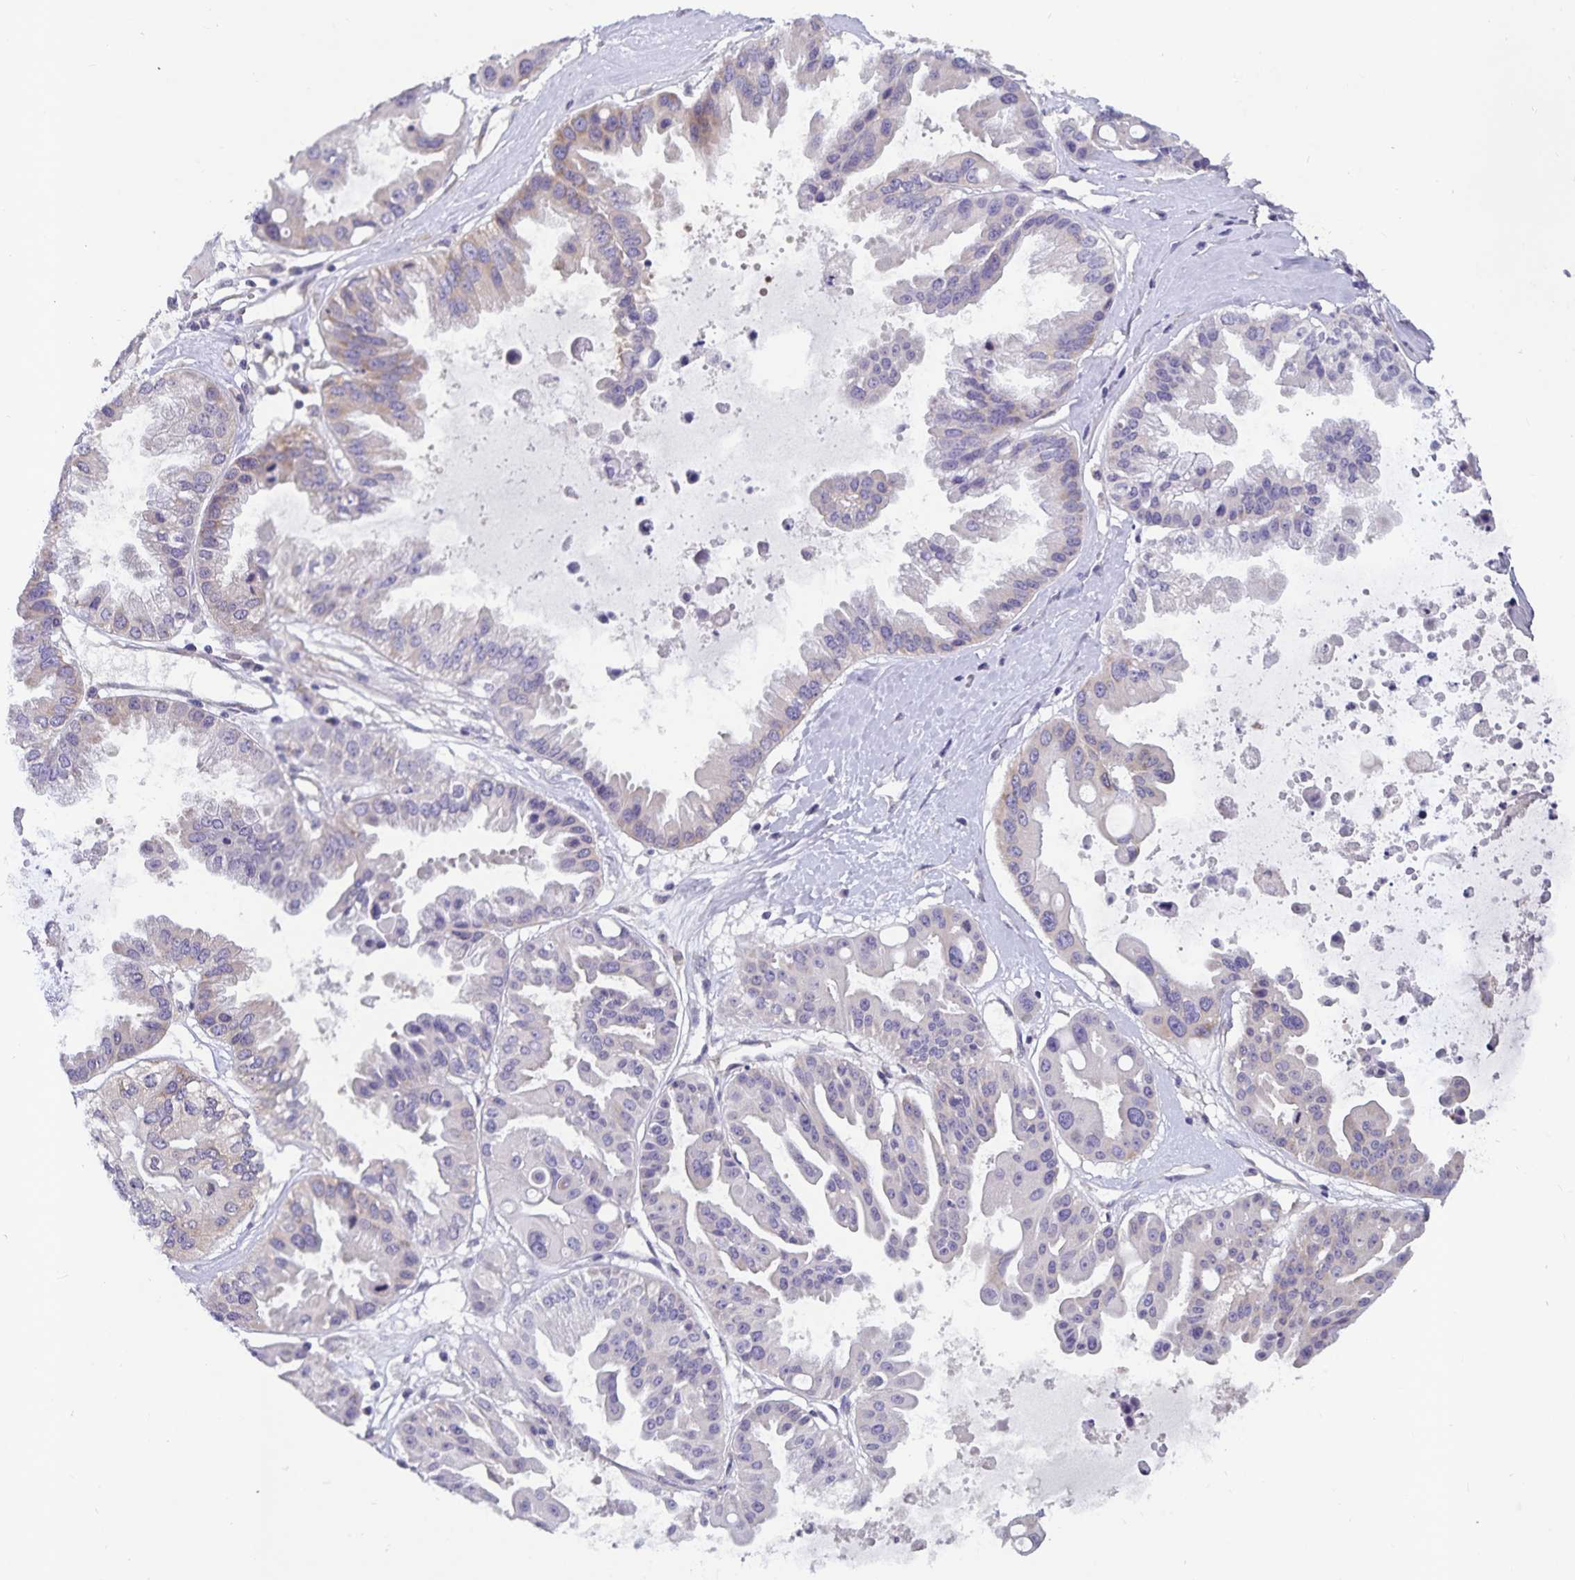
{"staining": {"intensity": "weak", "quantity": "<25%", "location": "cytoplasmic/membranous"}, "tissue": "ovarian cancer", "cell_type": "Tumor cells", "image_type": "cancer", "snomed": [{"axis": "morphology", "description": "Cystadenocarcinoma, serous, NOS"}, {"axis": "topography", "description": "Ovary"}], "caption": "High power microscopy histopathology image of an immunohistochemistry image of ovarian cancer (serous cystadenocarcinoma), revealing no significant positivity in tumor cells.", "gene": "FAM120A", "patient": {"sex": "female", "age": 56}}